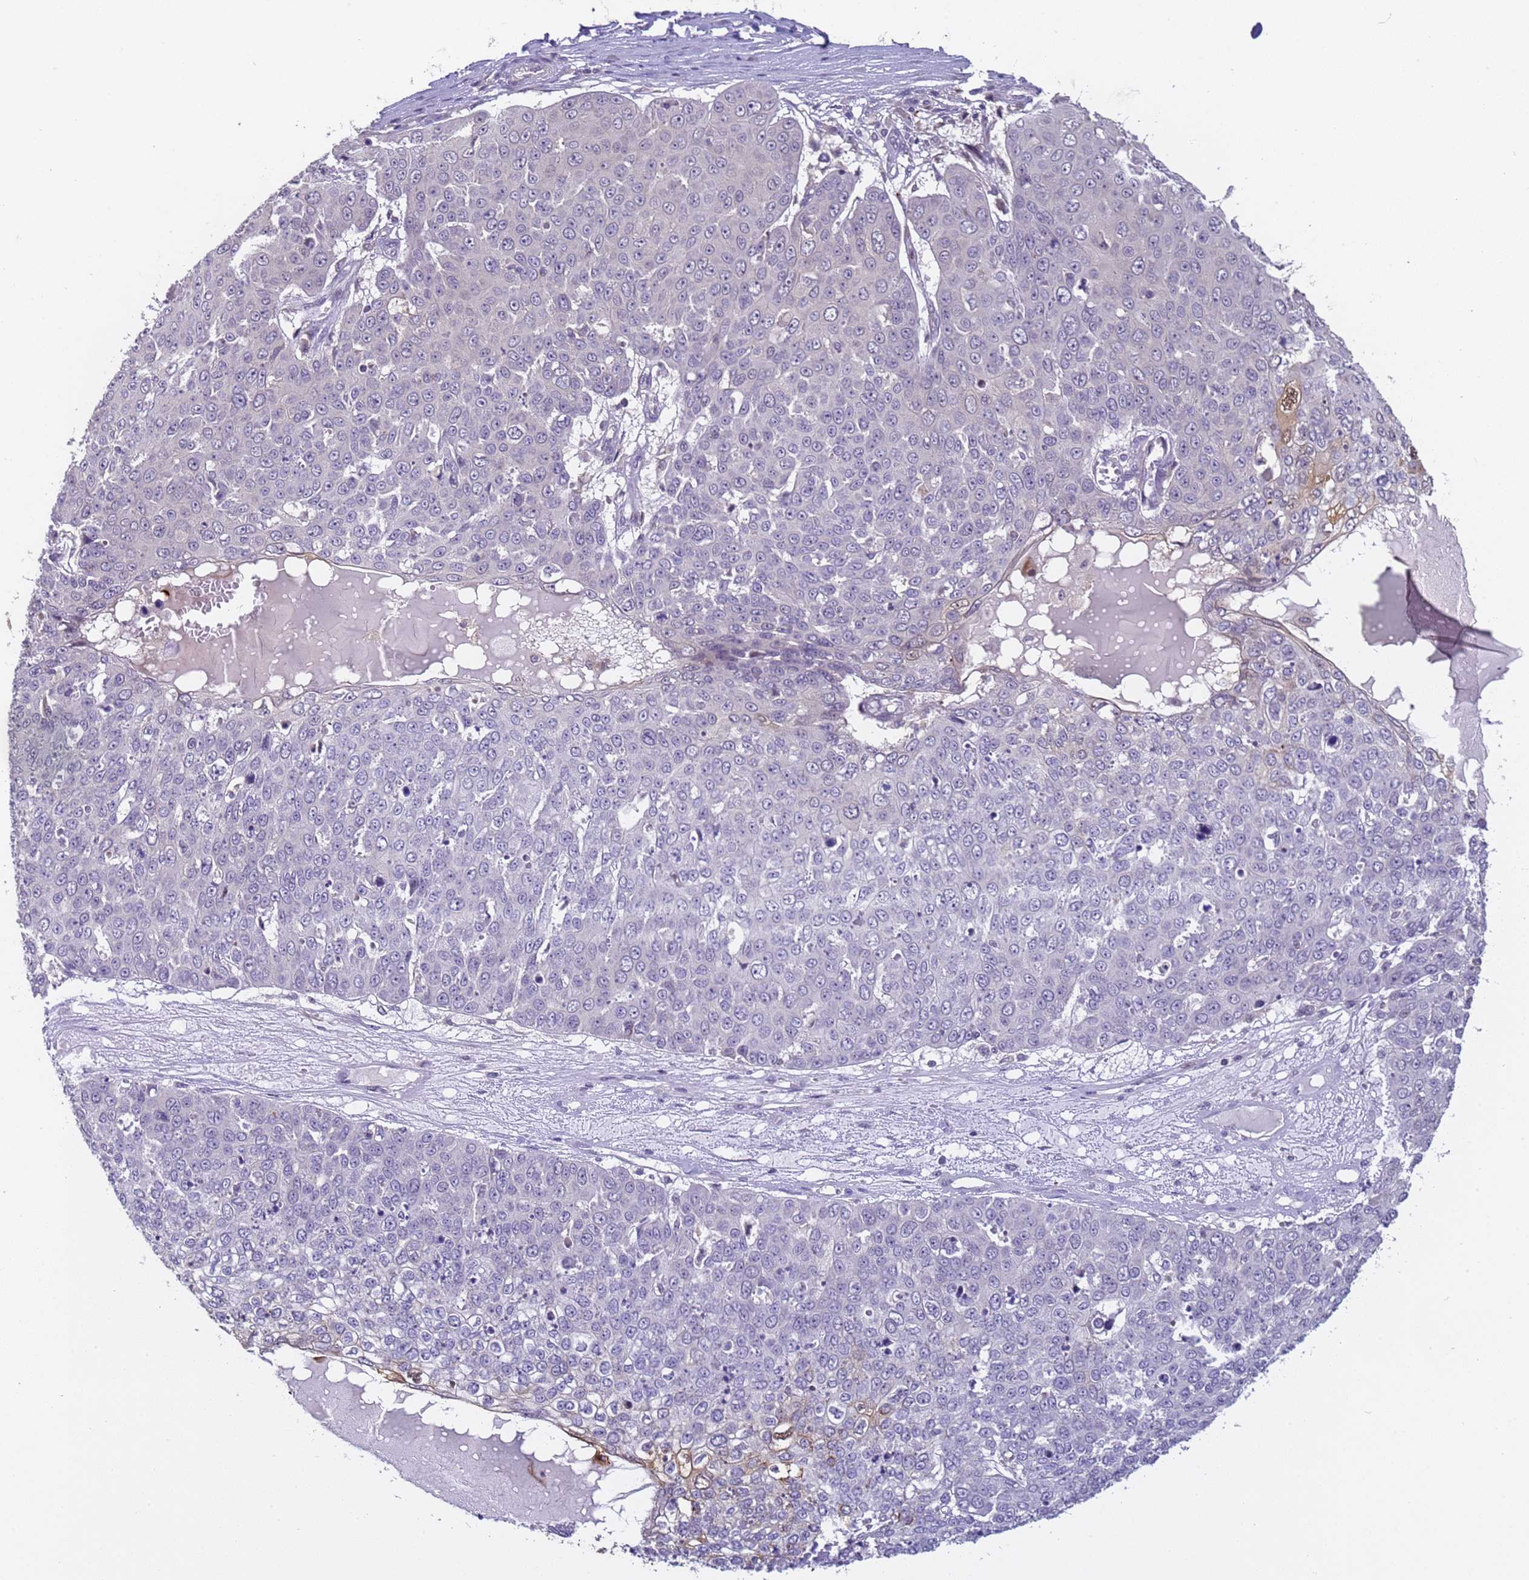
{"staining": {"intensity": "negative", "quantity": "none", "location": "none"}, "tissue": "skin cancer", "cell_type": "Tumor cells", "image_type": "cancer", "snomed": [{"axis": "morphology", "description": "Squamous cell carcinoma, NOS"}, {"axis": "topography", "description": "Skin"}], "caption": "Immunohistochemistry (IHC) histopathology image of human skin cancer (squamous cell carcinoma) stained for a protein (brown), which reveals no positivity in tumor cells.", "gene": "VWA3A", "patient": {"sex": "male", "age": 71}}